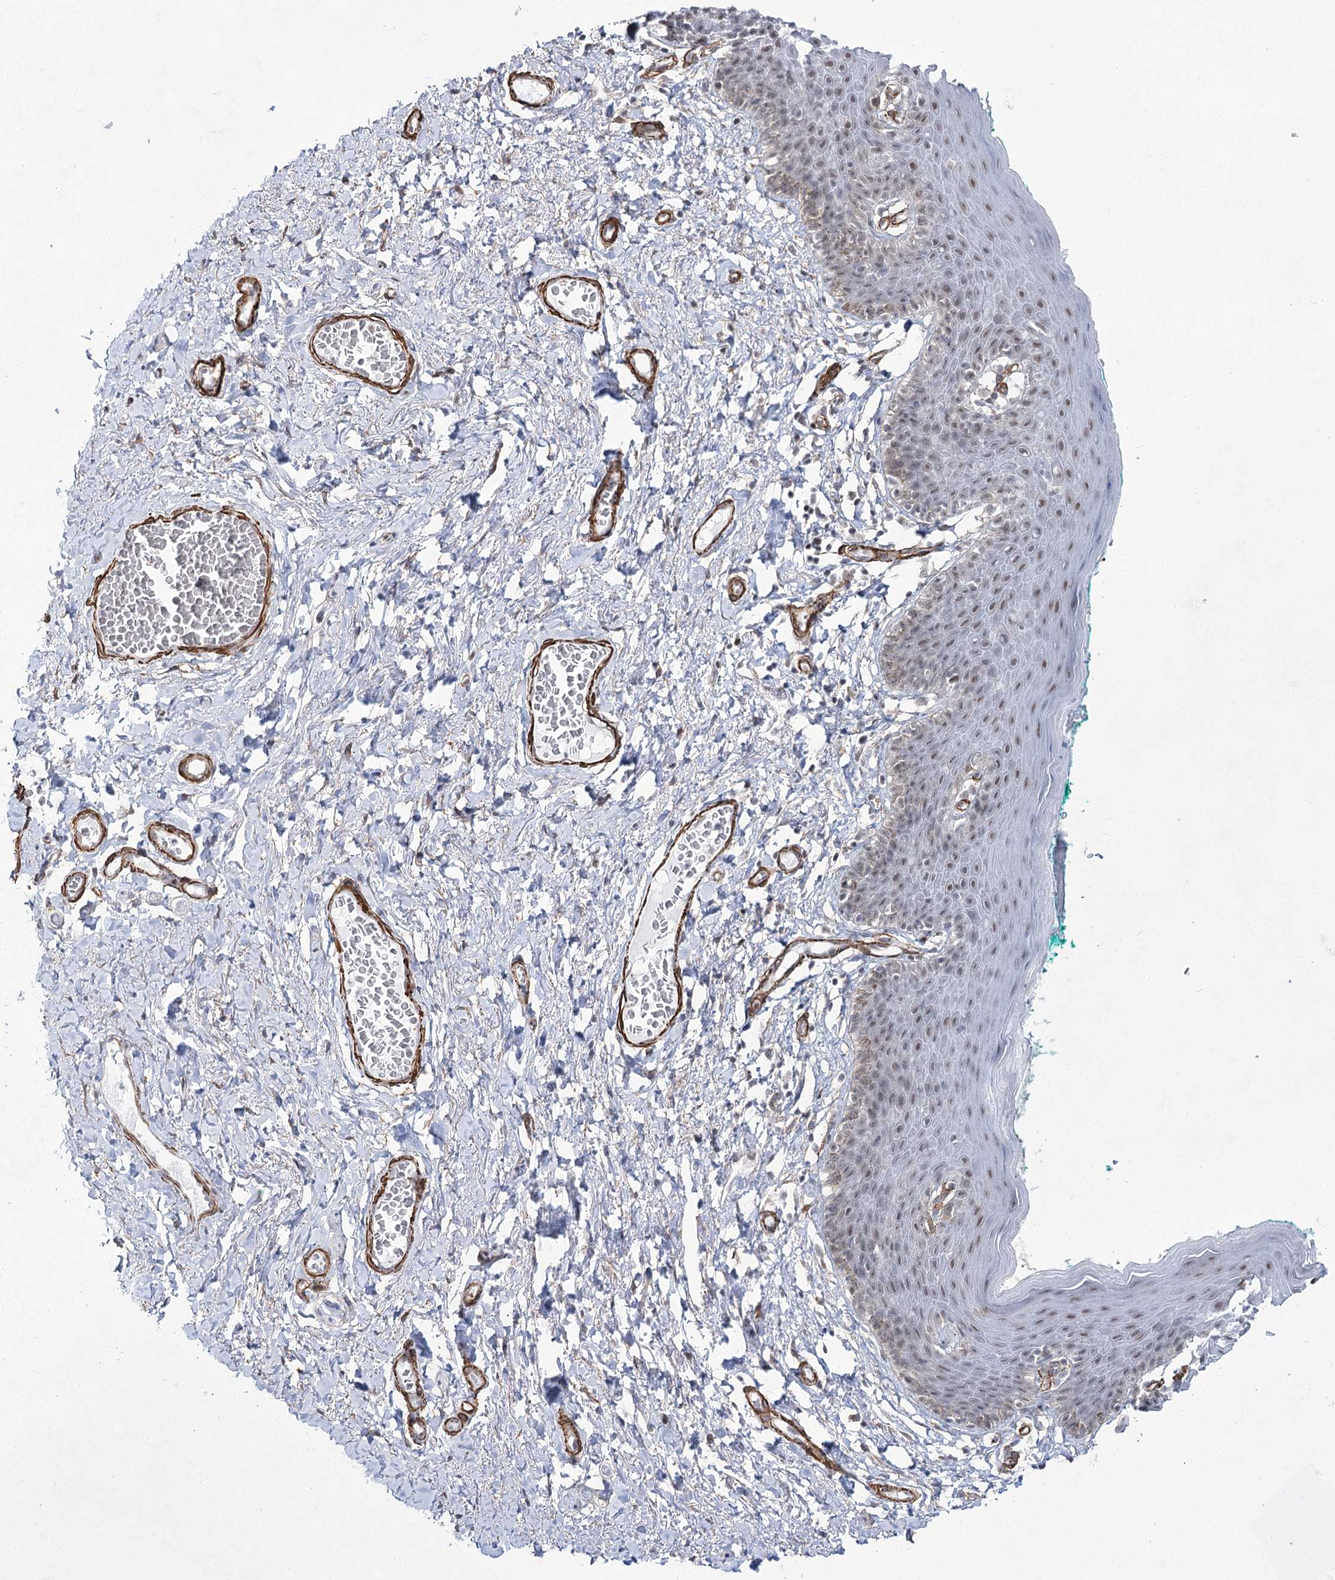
{"staining": {"intensity": "weak", "quantity": "<25%", "location": "nuclear"}, "tissue": "skin", "cell_type": "Epidermal cells", "image_type": "normal", "snomed": [{"axis": "morphology", "description": "Normal tissue, NOS"}, {"axis": "topography", "description": "Vulva"}], "caption": "Immunohistochemistry photomicrograph of normal human skin stained for a protein (brown), which exhibits no expression in epidermal cells. The staining is performed using DAB brown chromogen with nuclei counter-stained in using hematoxylin.", "gene": "CWF19L1", "patient": {"sex": "female", "age": 66}}